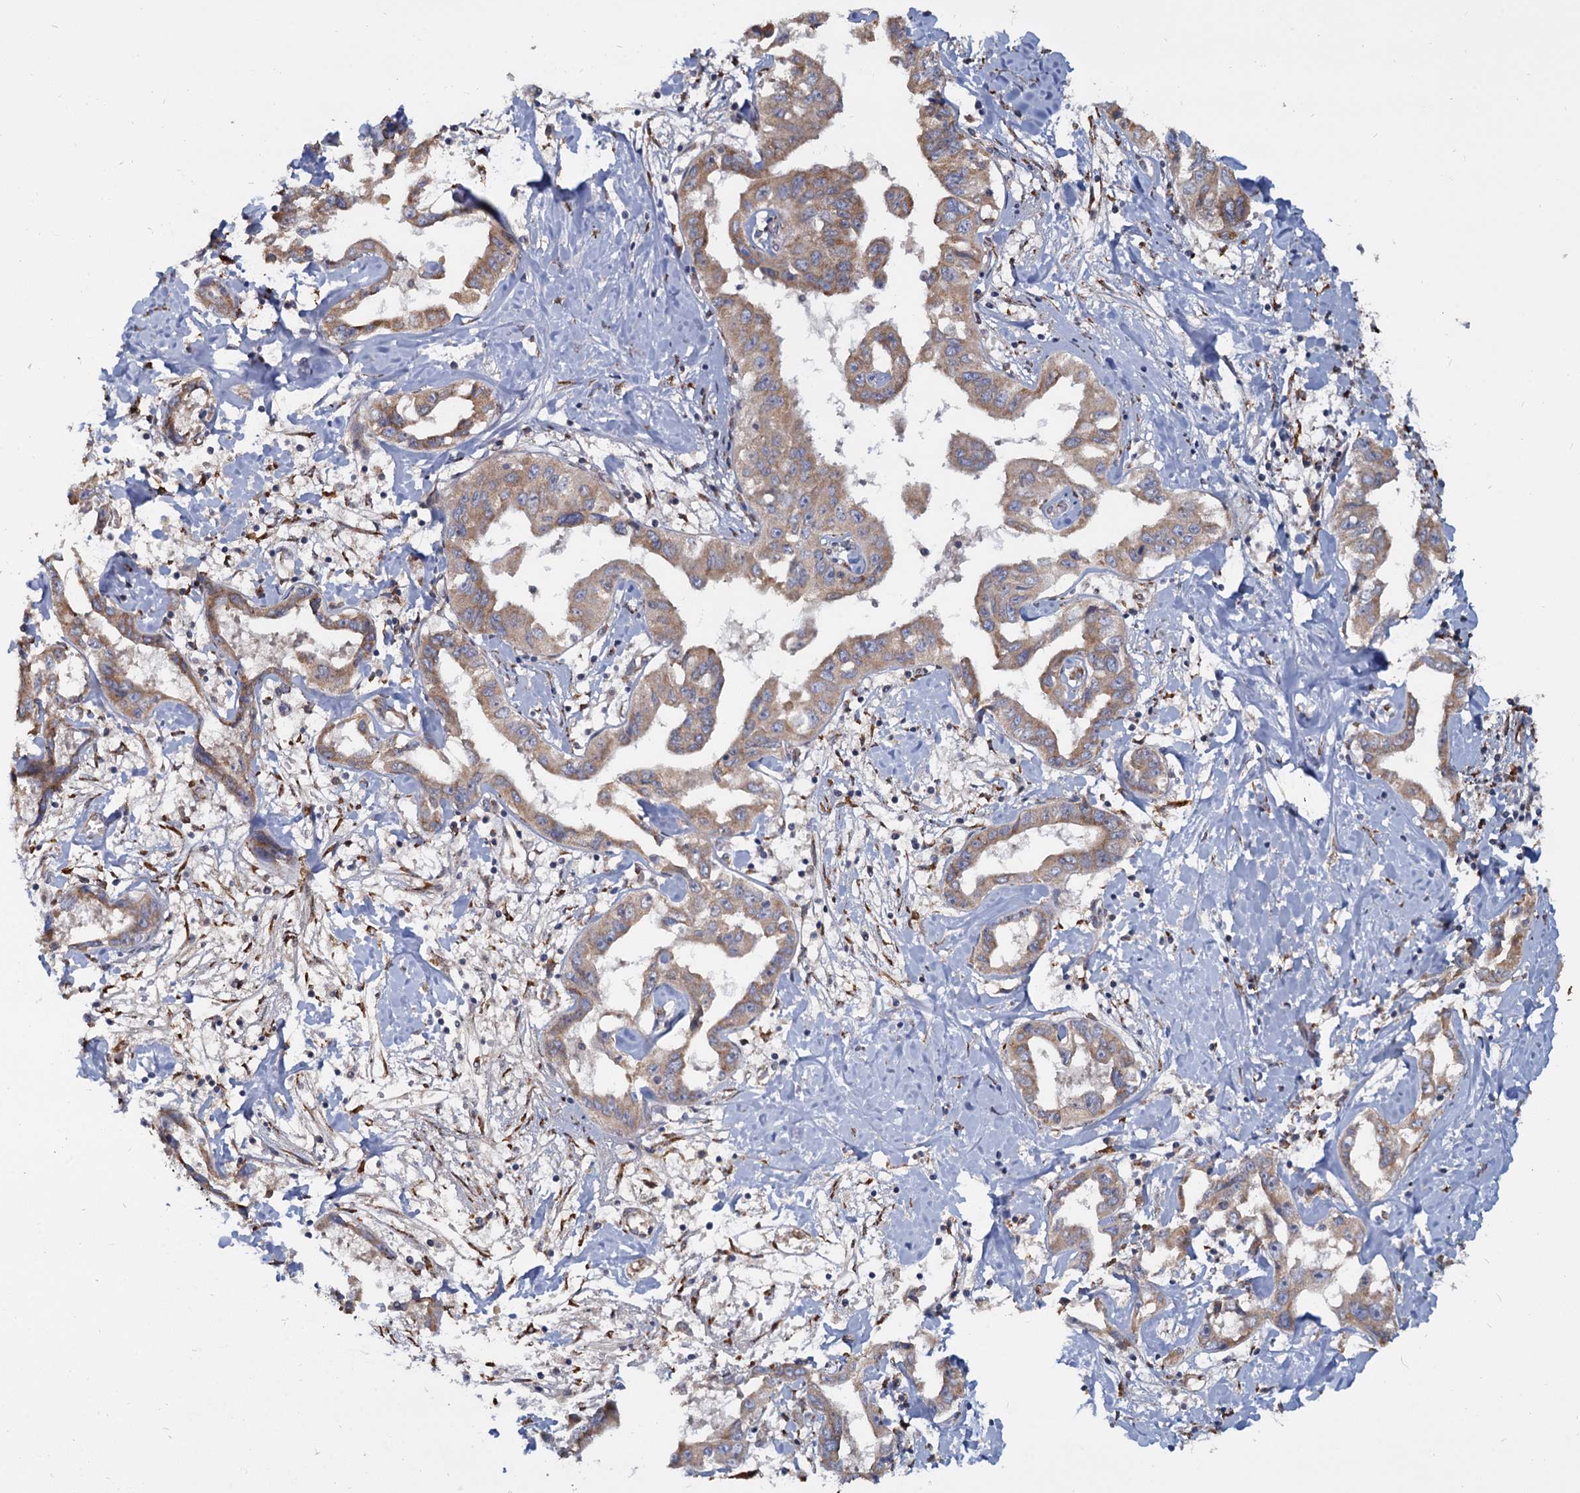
{"staining": {"intensity": "moderate", "quantity": ">75%", "location": "cytoplasmic/membranous"}, "tissue": "liver cancer", "cell_type": "Tumor cells", "image_type": "cancer", "snomed": [{"axis": "morphology", "description": "Cholangiocarcinoma"}, {"axis": "topography", "description": "Liver"}], "caption": "Protein analysis of cholangiocarcinoma (liver) tissue exhibits moderate cytoplasmic/membranous expression in about >75% of tumor cells. (IHC, brightfield microscopy, high magnification).", "gene": "LRRC51", "patient": {"sex": "male", "age": 59}}